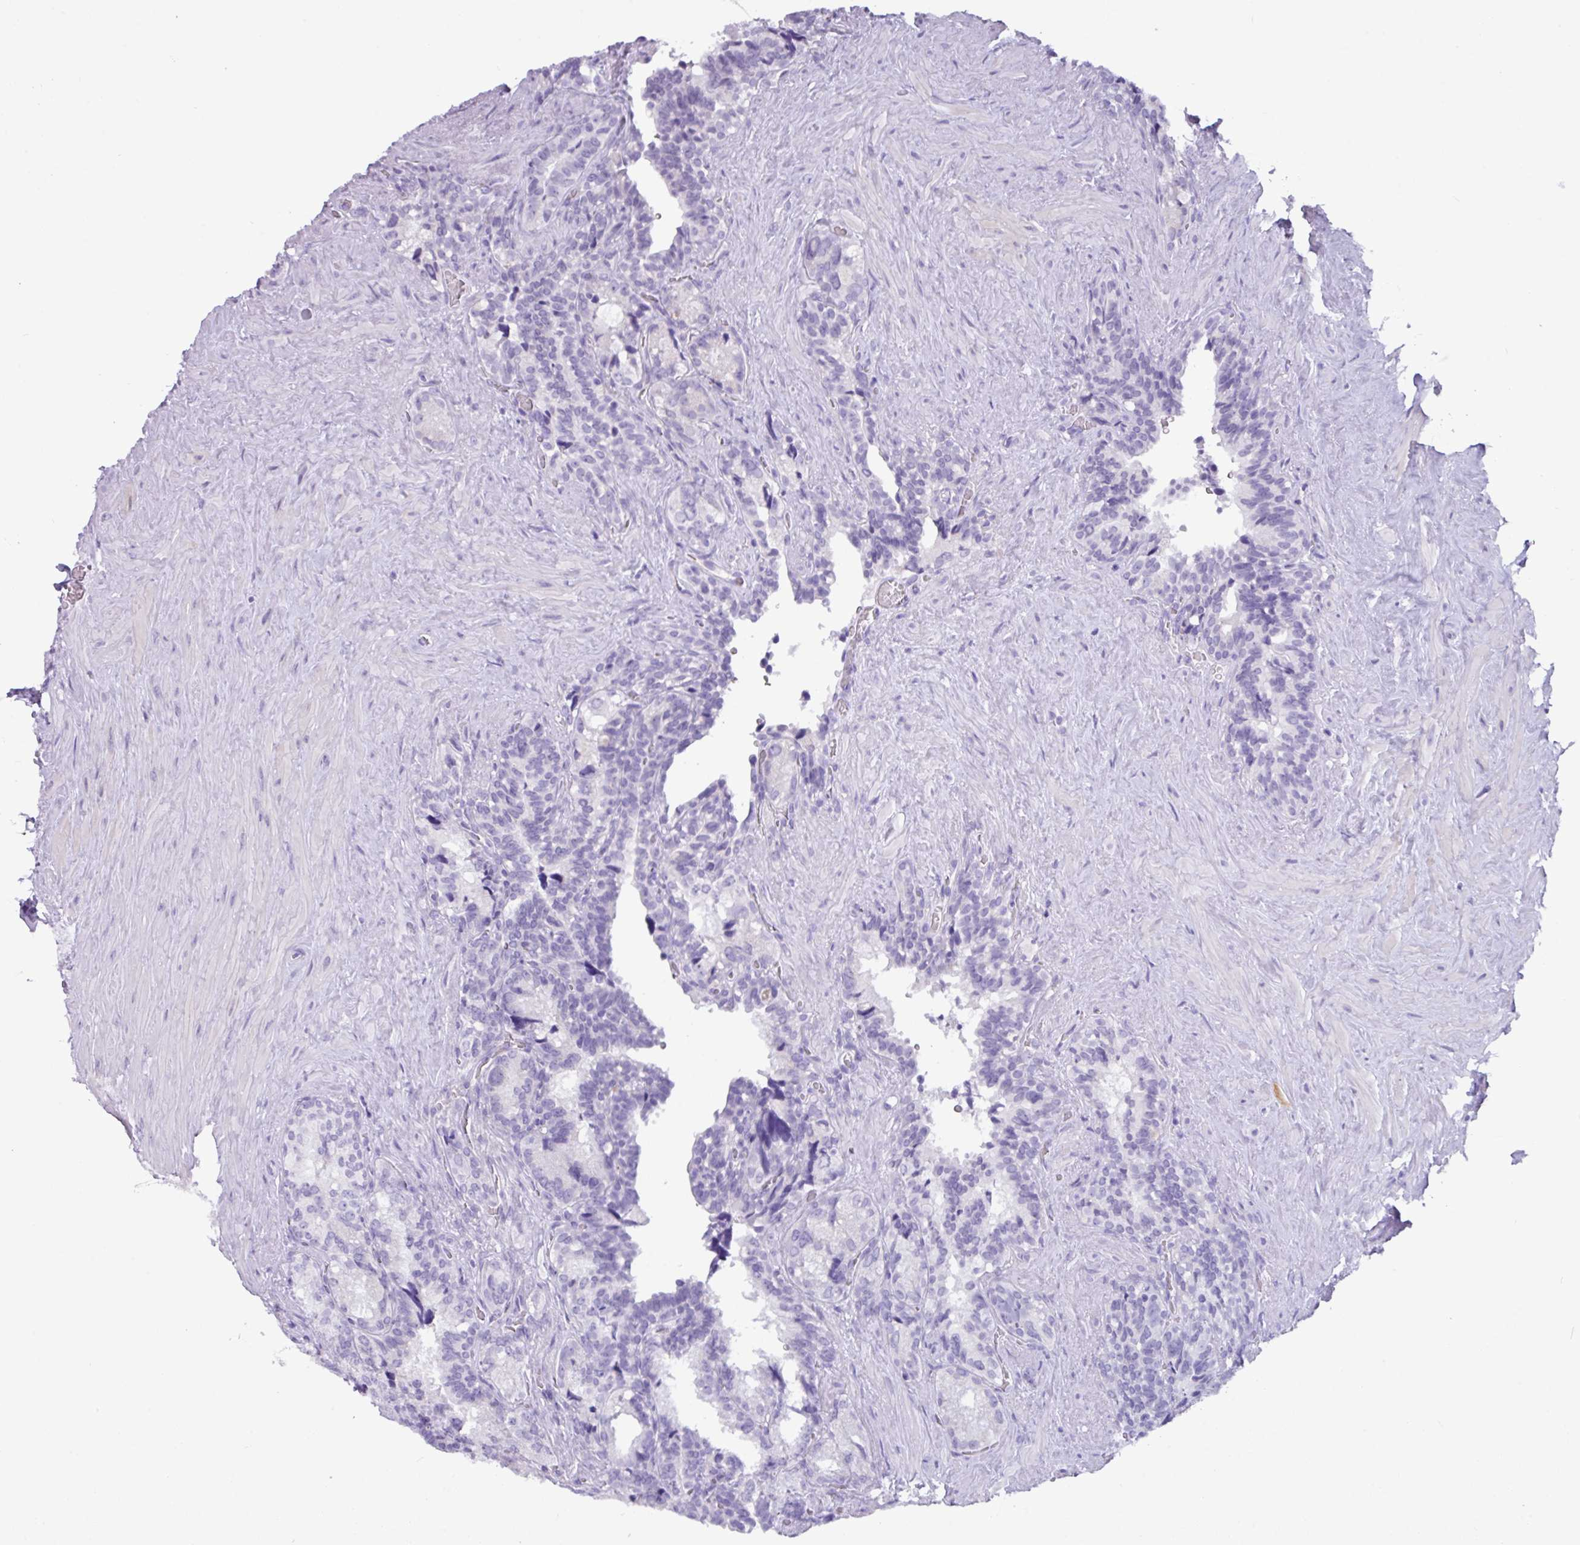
{"staining": {"intensity": "negative", "quantity": "none", "location": "none"}, "tissue": "seminal vesicle", "cell_type": "Glandular cells", "image_type": "normal", "snomed": [{"axis": "morphology", "description": "Normal tissue, NOS"}, {"axis": "topography", "description": "Seminal veicle"}], "caption": "Glandular cells show no significant staining in benign seminal vesicle. The staining is performed using DAB (3,3'-diaminobenzidine) brown chromogen with nuclei counter-stained in using hematoxylin.", "gene": "ZNF524", "patient": {"sex": "male", "age": 68}}